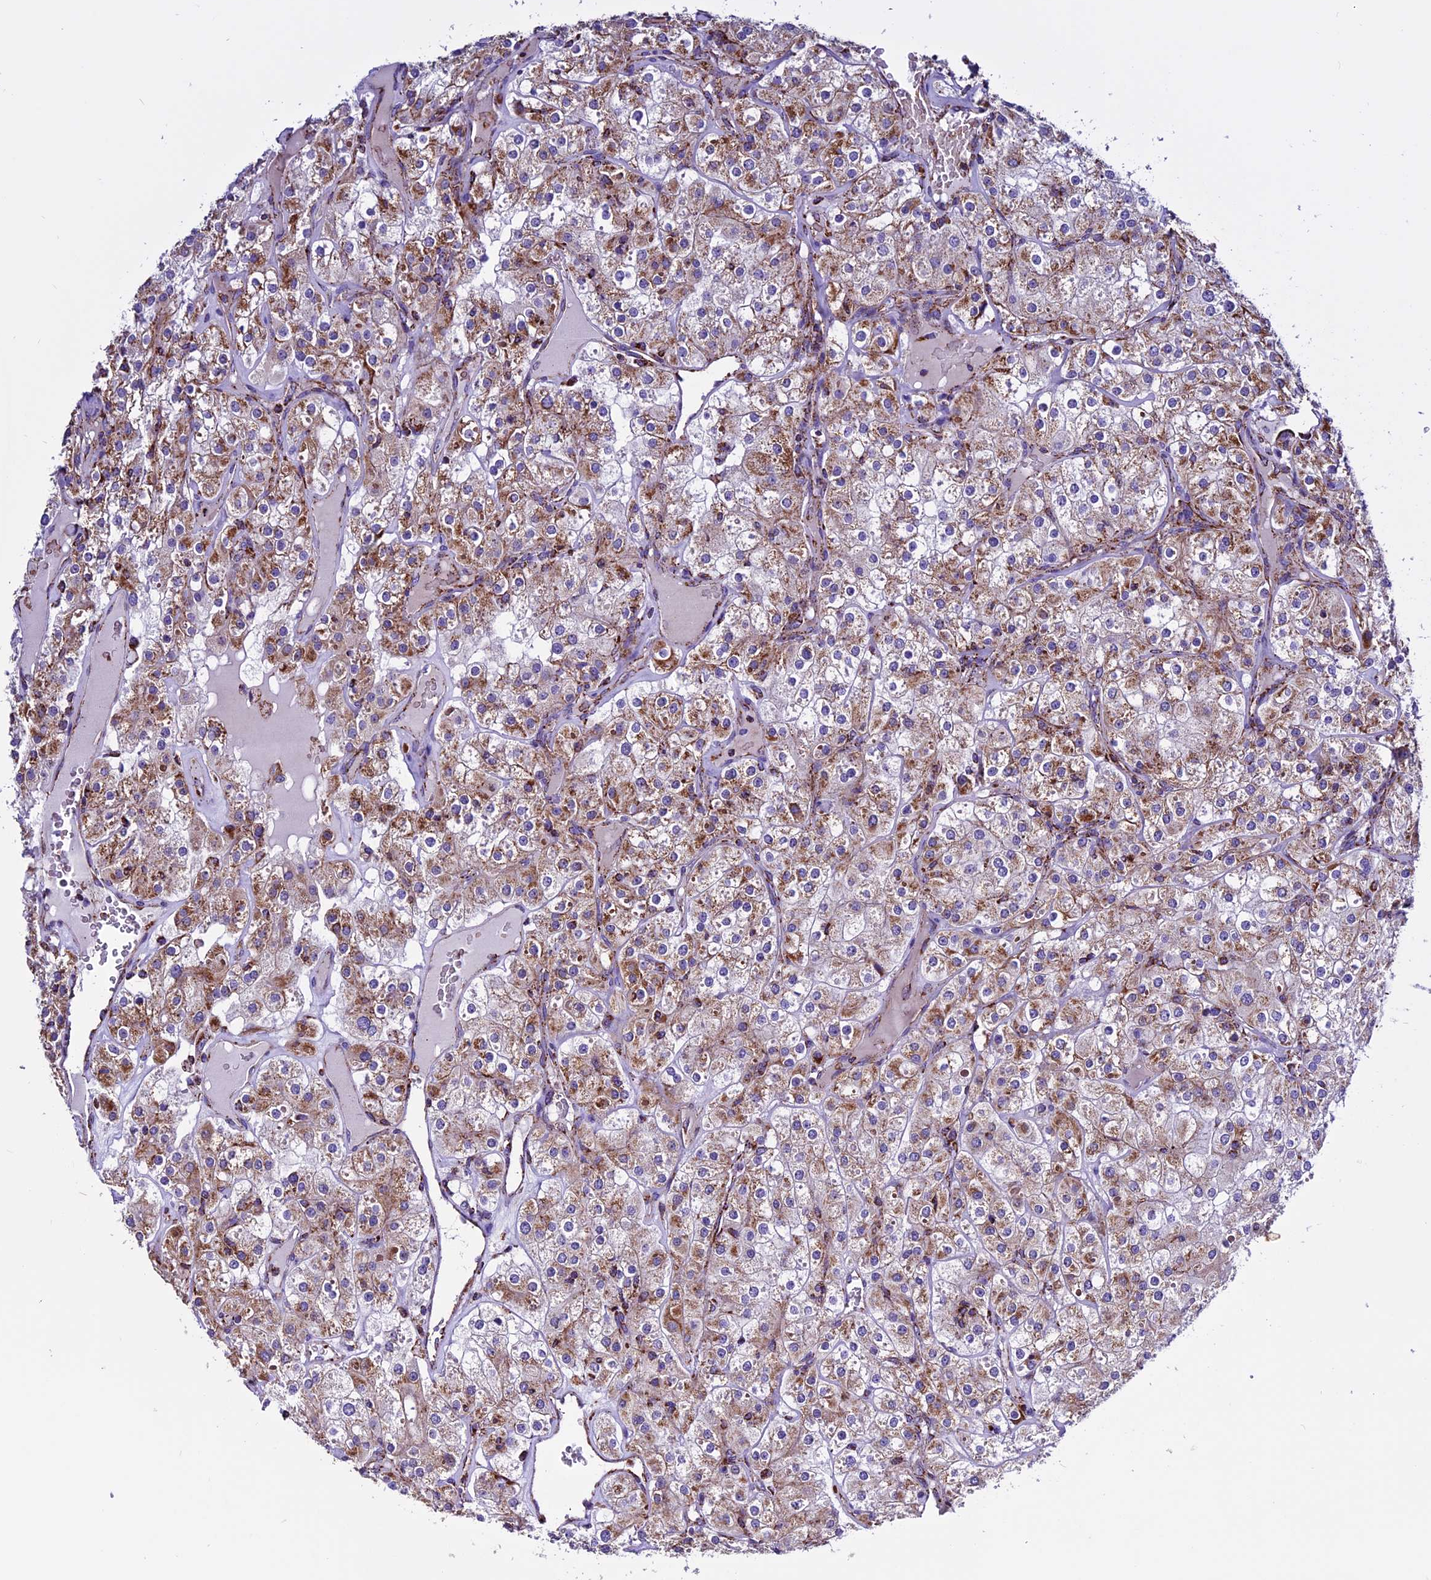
{"staining": {"intensity": "moderate", "quantity": ">75%", "location": "cytoplasmic/membranous"}, "tissue": "renal cancer", "cell_type": "Tumor cells", "image_type": "cancer", "snomed": [{"axis": "morphology", "description": "Adenocarcinoma, NOS"}, {"axis": "topography", "description": "Kidney"}], "caption": "This is a photomicrograph of immunohistochemistry staining of adenocarcinoma (renal), which shows moderate positivity in the cytoplasmic/membranous of tumor cells.", "gene": "CX3CL1", "patient": {"sex": "male", "age": 77}}